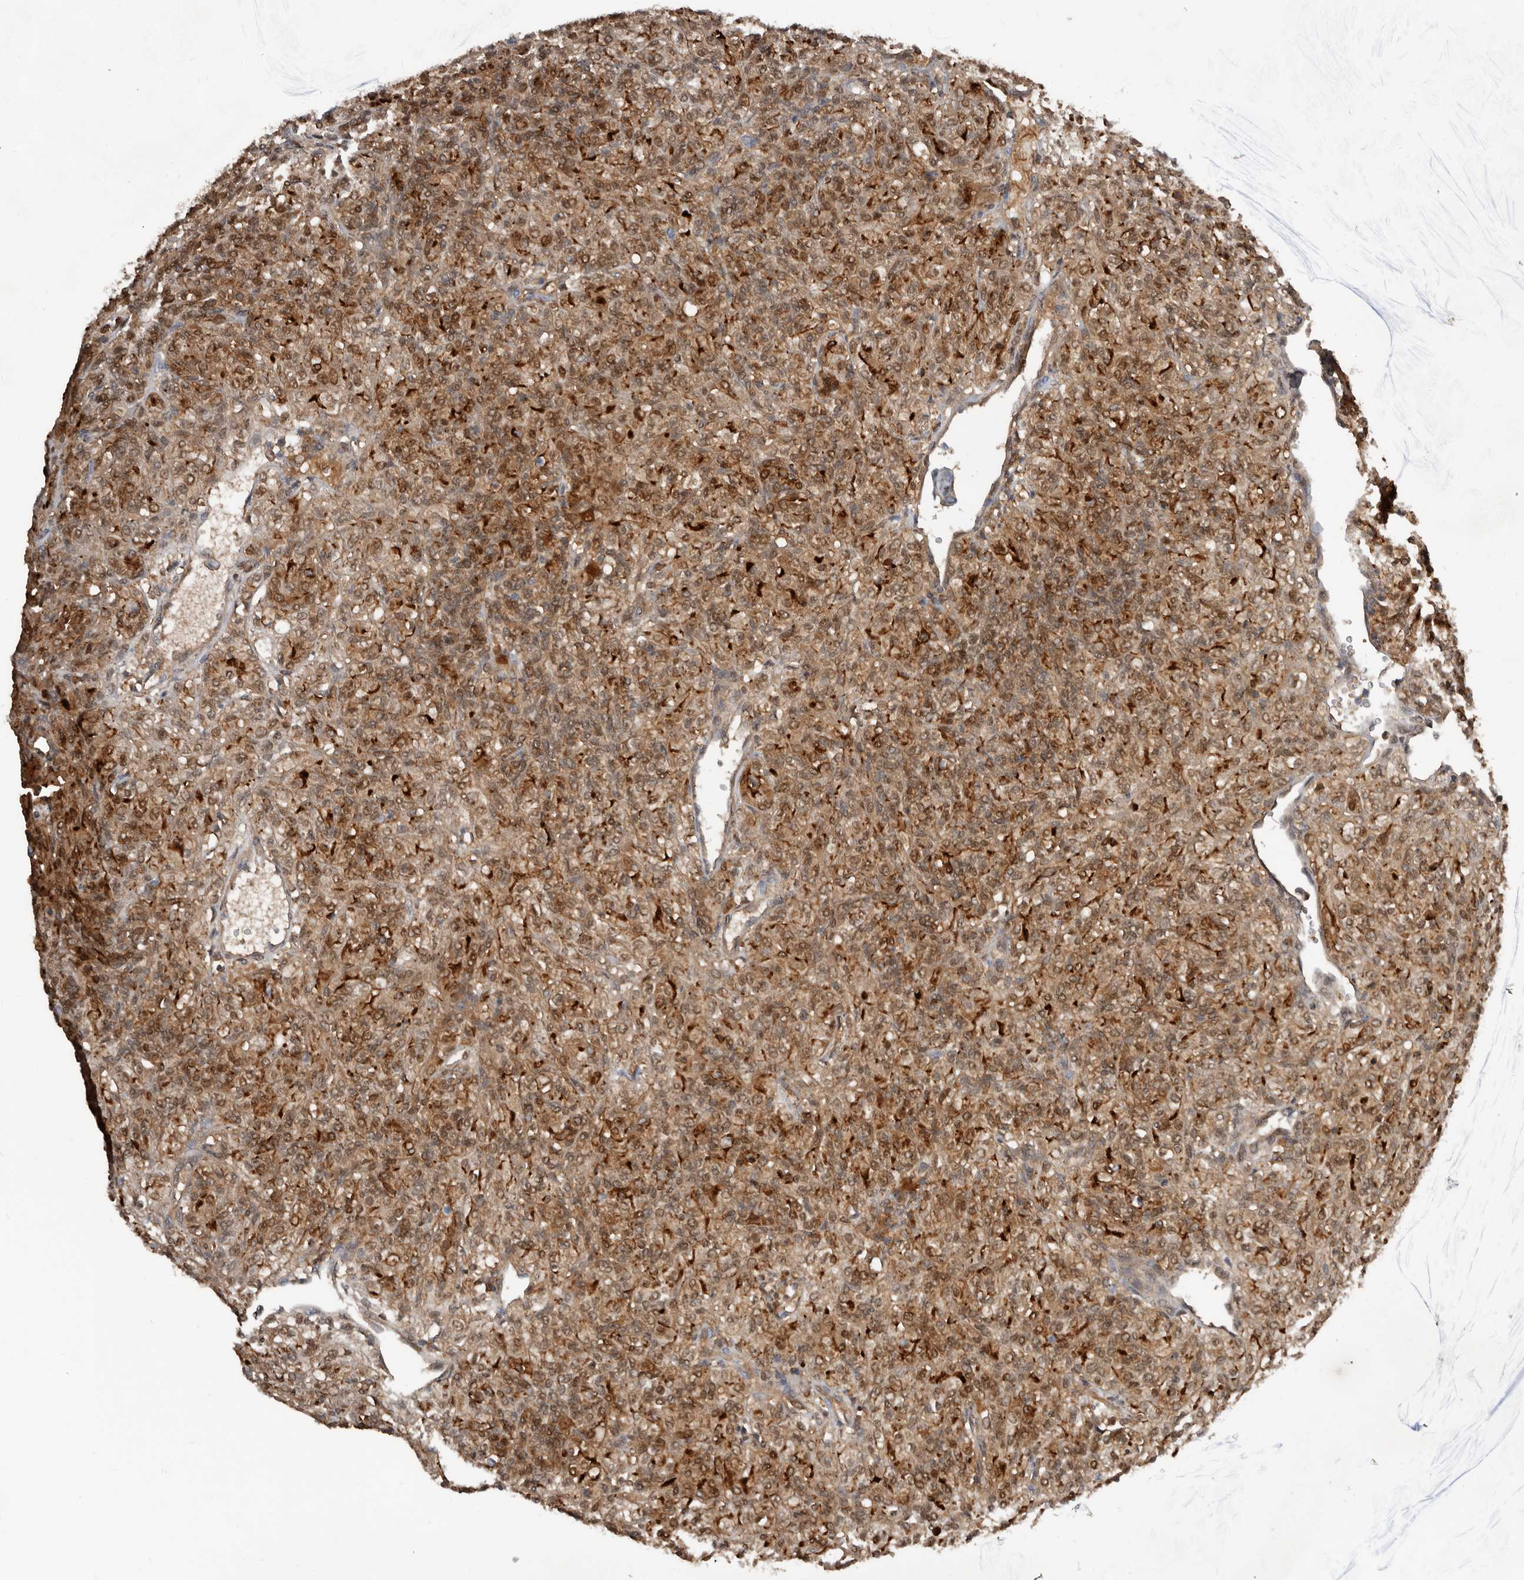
{"staining": {"intensity": "moderate", "quantity": ">75%", "location": "cytoplasmic/membranous,nuclear"}, "tissue": "renal cancer", "cell_type": "Tumor cells", "image_type": "cancer", "snomed": [{"axis": "morphology", "description": "Adenocarcinoma, NOS"}, {"axis": "topography", "description": "Kidney"}], "caption": "An image of renal cancer stained for a protein displays moderate cytoplasmic/membranous and nuclear brown staining in tumor cells. (DAB (3,3'-diaminobenzidine) IHC, brown staining for protein, blue staining for nuclei).", "gene": "RBKS", "patient": {"sex": "male", "age": 77}}